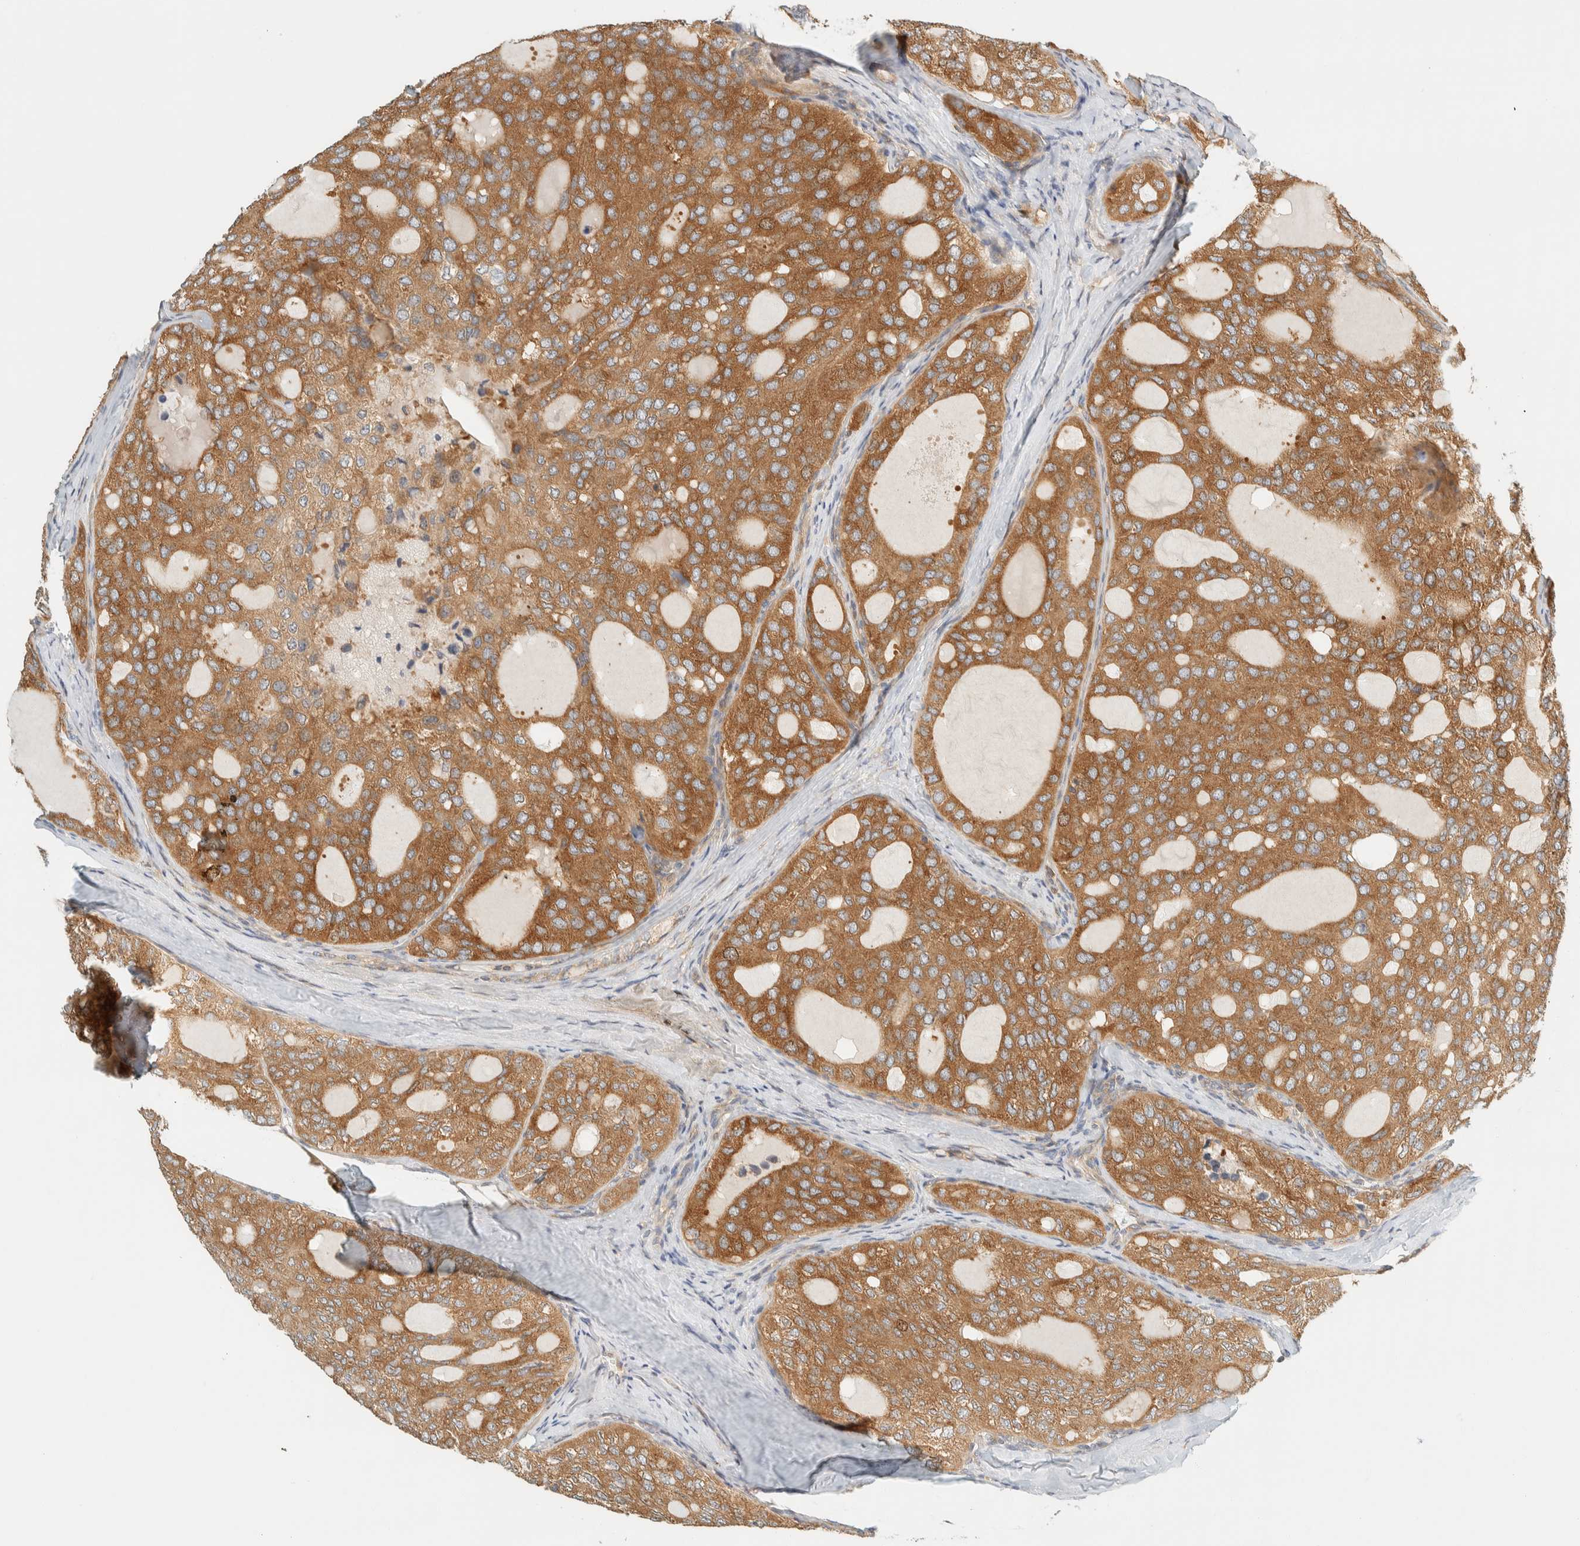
{"staining": {"intensity": "moderate", "quantity": ">75%", "location": "cytoplasmic/membranous"}, "tissue": "thyroid cancer", "cell_type": "Tumor cells", "image_type": "cancer", "snomed": [{"axis": "morphology", "description": "Follicular adenoma carcinoma, NOS"}, {"axis": "topography", "description": "Thyroid gland"}], "caption": "Human follicular adenoma carcinoma (thyroid) stained with a brown dye displays moderate cytoplasmic/membranous positive positivity in approximately >75% of tumor cells.", "gene": "ARFGEF1", "patient": {"sex": "male", "age": 75}}